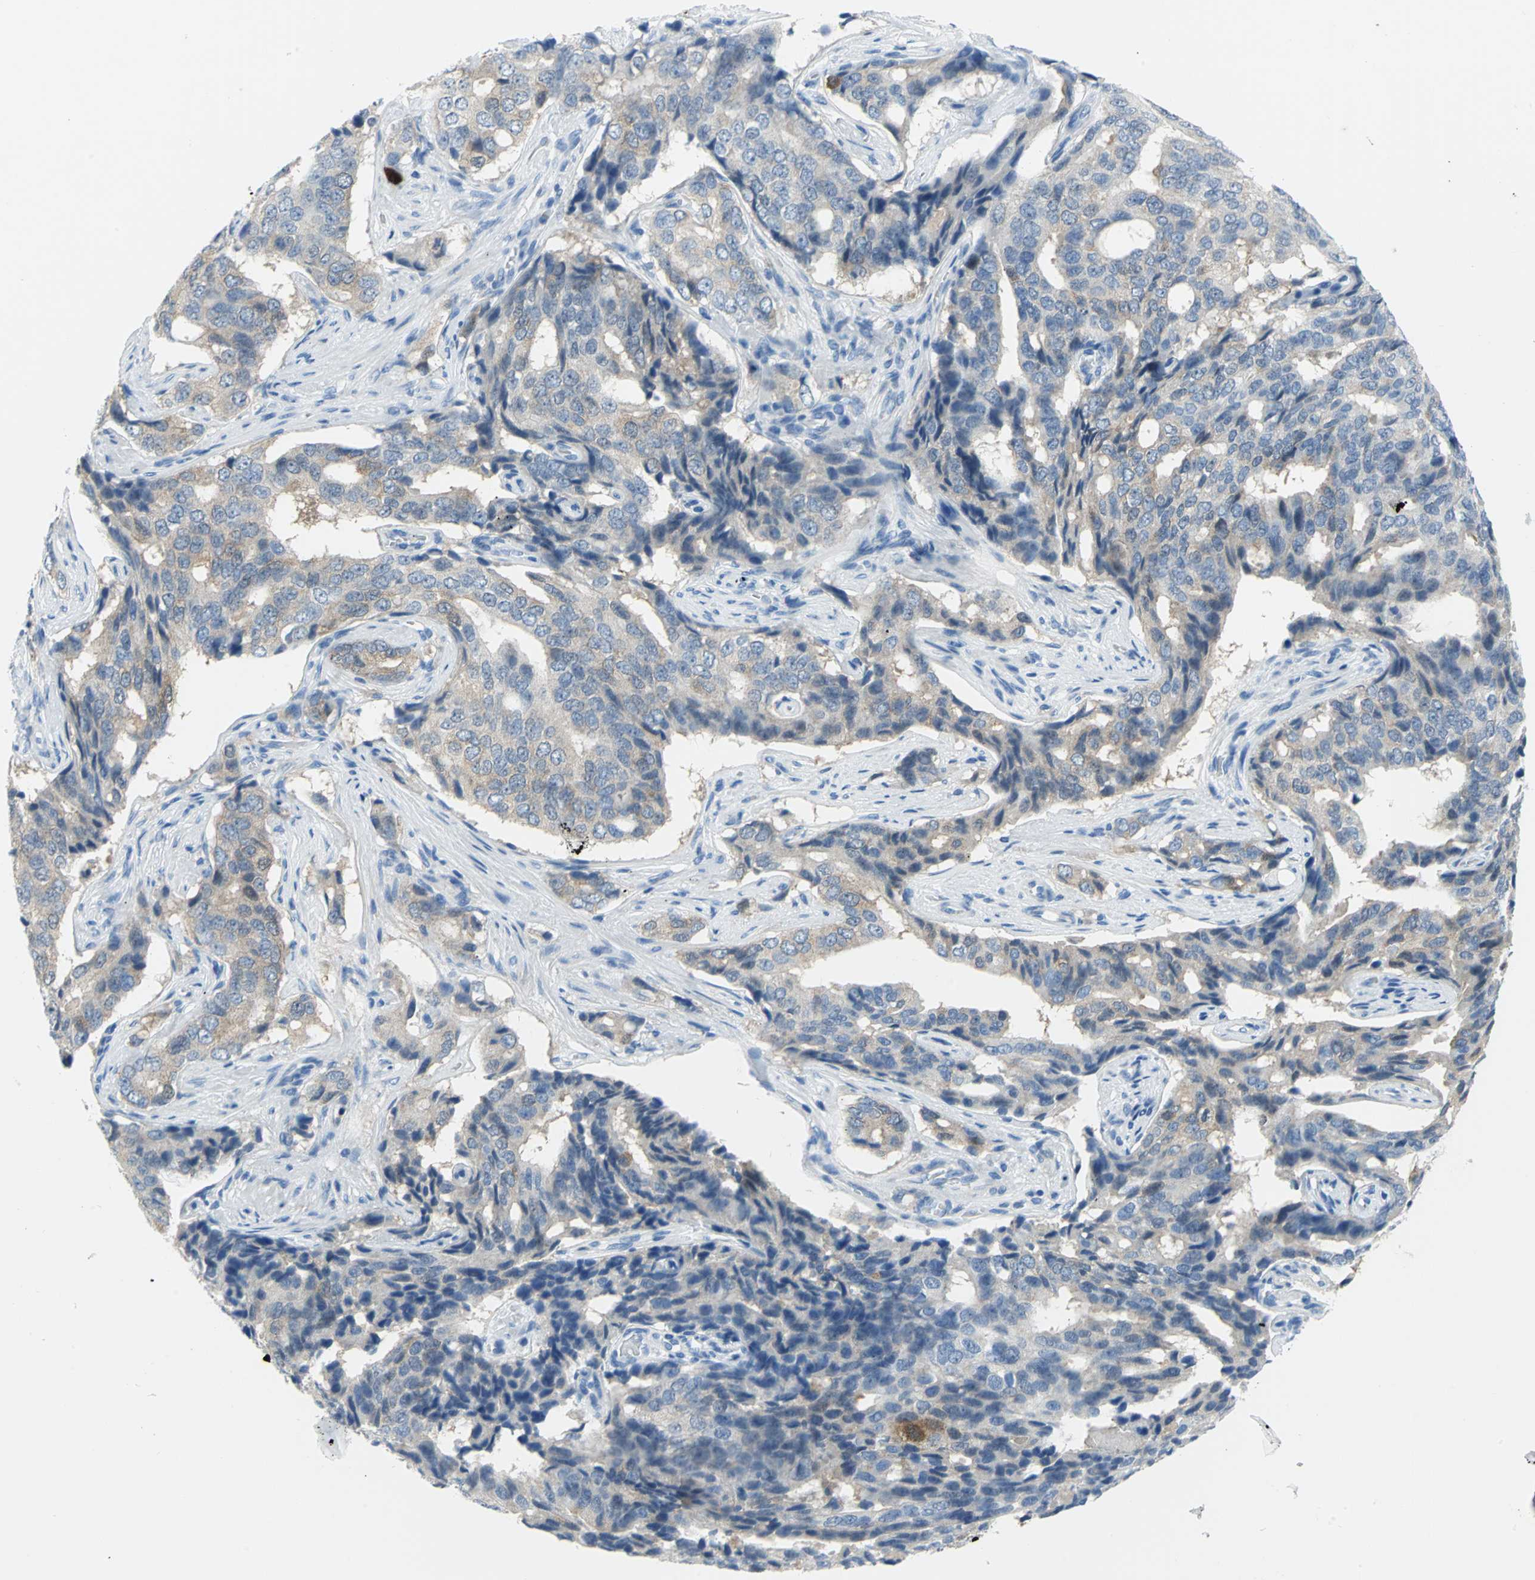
{"staining": {"intensity": "moderate", "quantity": ">75%", "location": "cytoplasmic/membranous,nuclear"}, "tissue": "prostate cancer", "cell_type": "Tumor cells", "image_type": "cancer", "snomed": [{"axis": "morphology", "description": "Adenocarcinoma, High grade"}, {"axis": "topography", "description": "Prostate"}], "caption": "High-grade adenocarcinoma (prostate) tissue demonstrates moderate cytoplasmic/membranous and nuclear staining in approximately >75% of tumor cells", "gene": "SFN", "patient": {"sex": "male", "age": 58}}